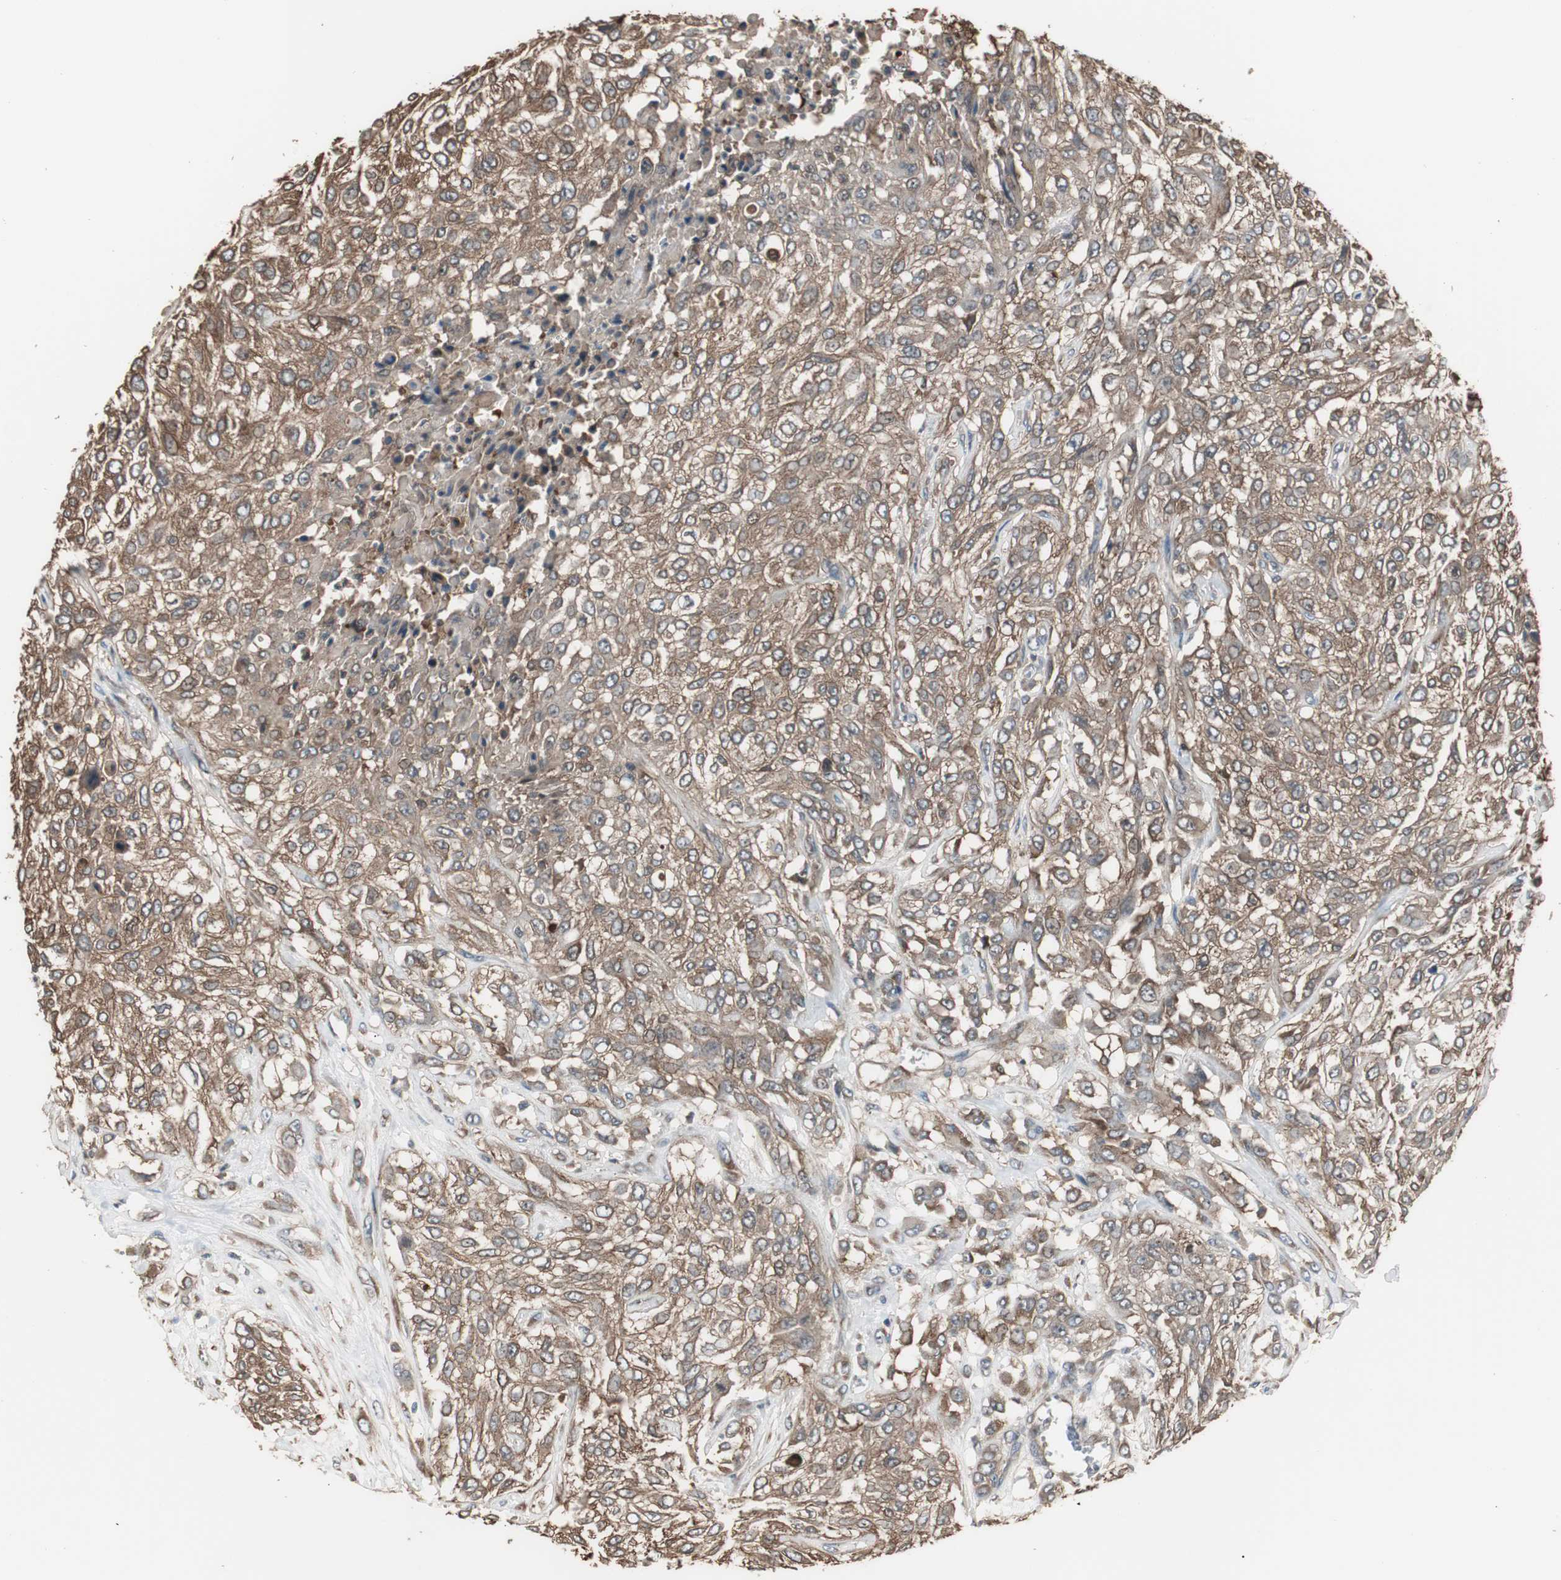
{"staining": {"intensity": "moderate", "quantity": ">75%", "location": "cytoplasmic/membranous"}, "tissue": "urothelial cancer", "cell_type": "Tumor cells", "image_type": "cancer", "snomed": [{"axis": "morphology", "description": "Urothelial carcinoma, High grade"}, {"axis": "topography", "description": "Urinary bladder"}], "caption": "Protein expression analysis of urothelial cancer demonstrates moderate cytoplasmic/membranous expression in approximately >75% of tumor cells.", "gene": "CAPNS1", "patient": {"sex": "male", "age": 57}}